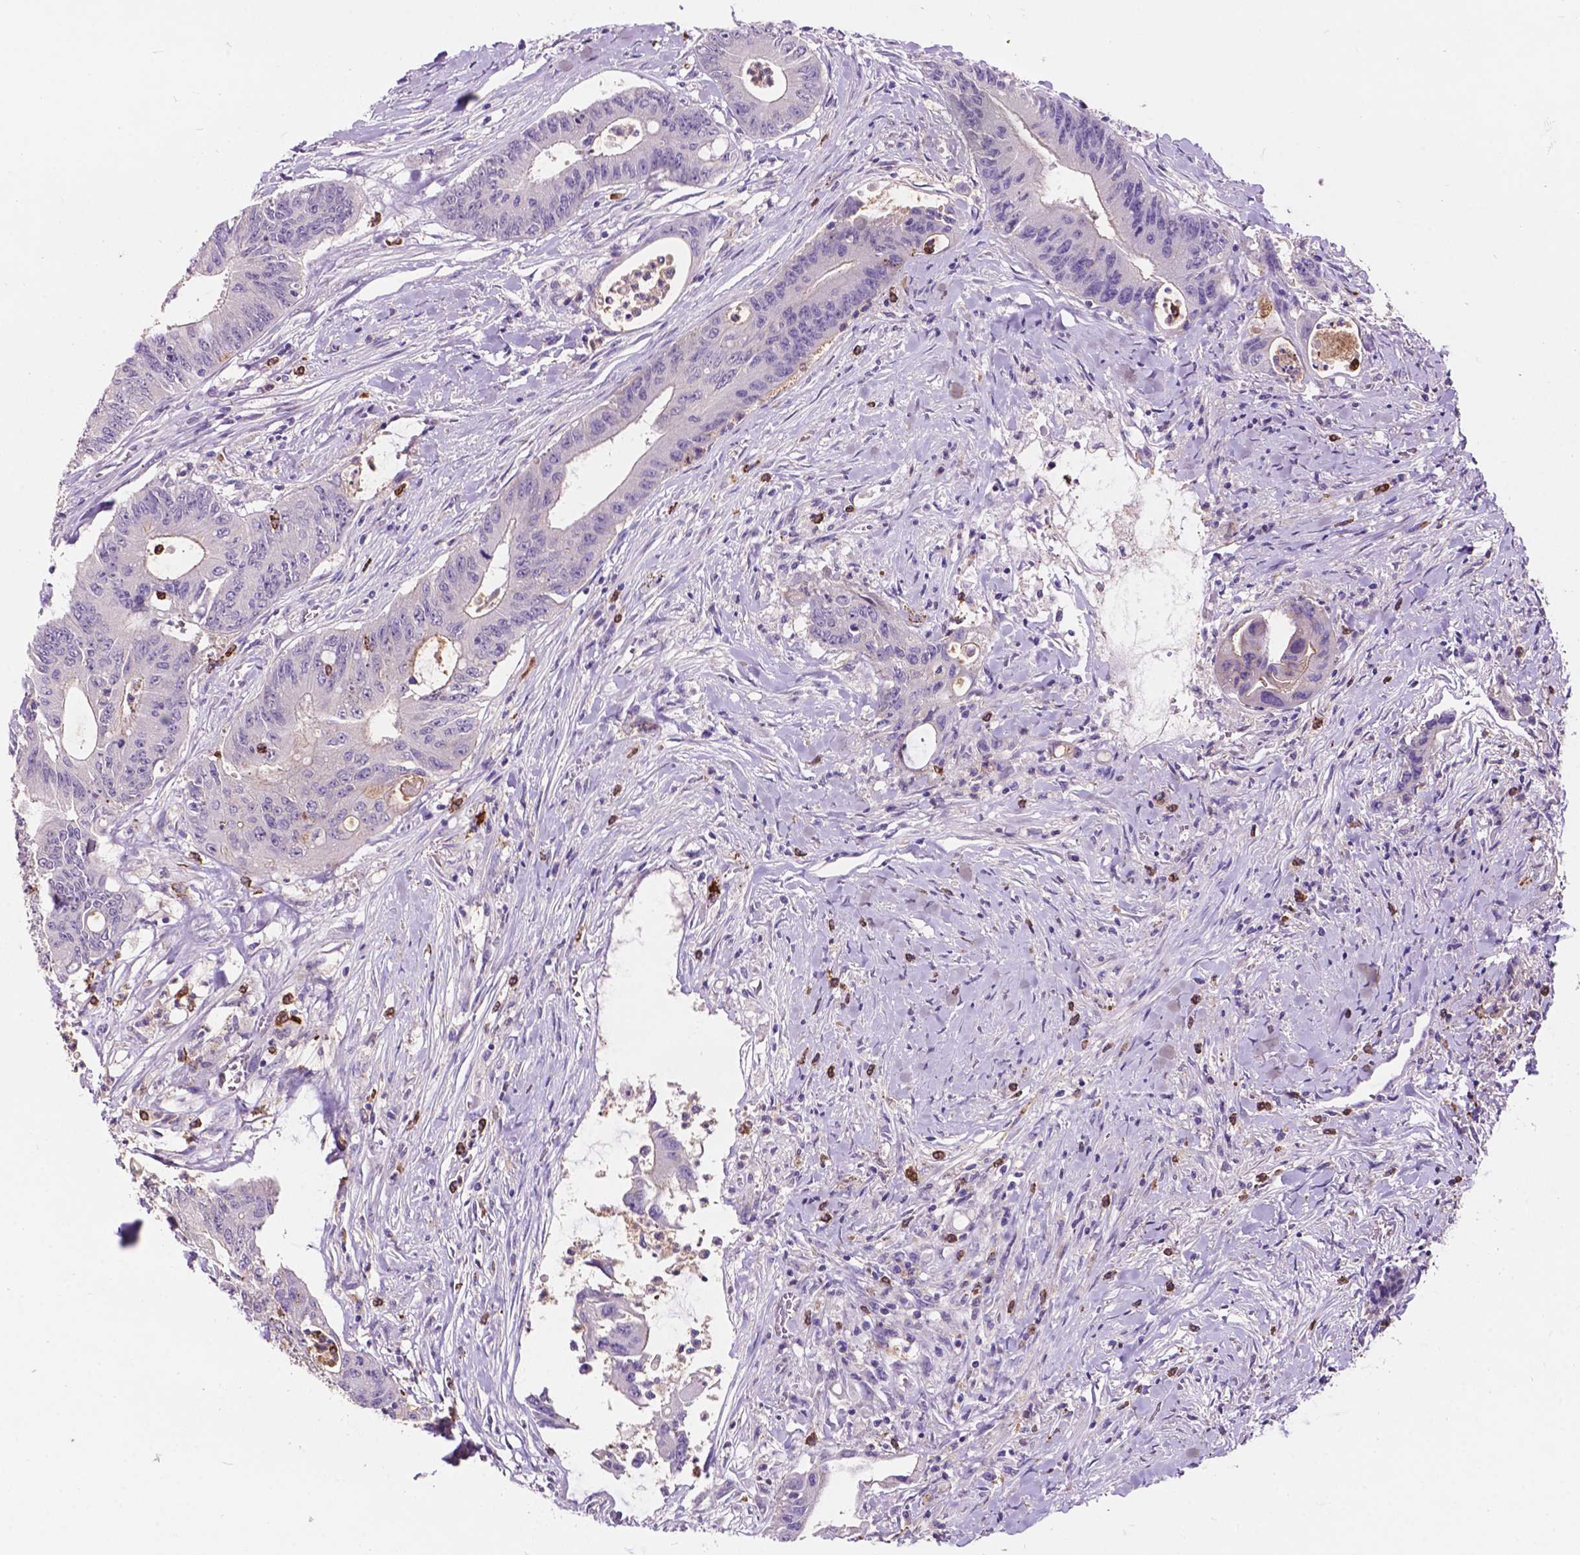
{"staining": {"intensity": "negative", "quantity": "none", "location": "none"}, "tissue": "colorectal cancer", "cell_type": "Tumor cells", "image_type": "cancer", "snomed": [{"axis": "morphology", "description": "Adenocarcinoma, NOS"}, {"axis": "topography", "description": "Rectum"}], "caption": "Immunohistochemical staining of human colorectal cancer displays no significant staining in tumor cells. (IHC, brightfield microscopy, high magnification).", "gene": "PLSCR1", "patient": {"sex": "male", "age": 59}}